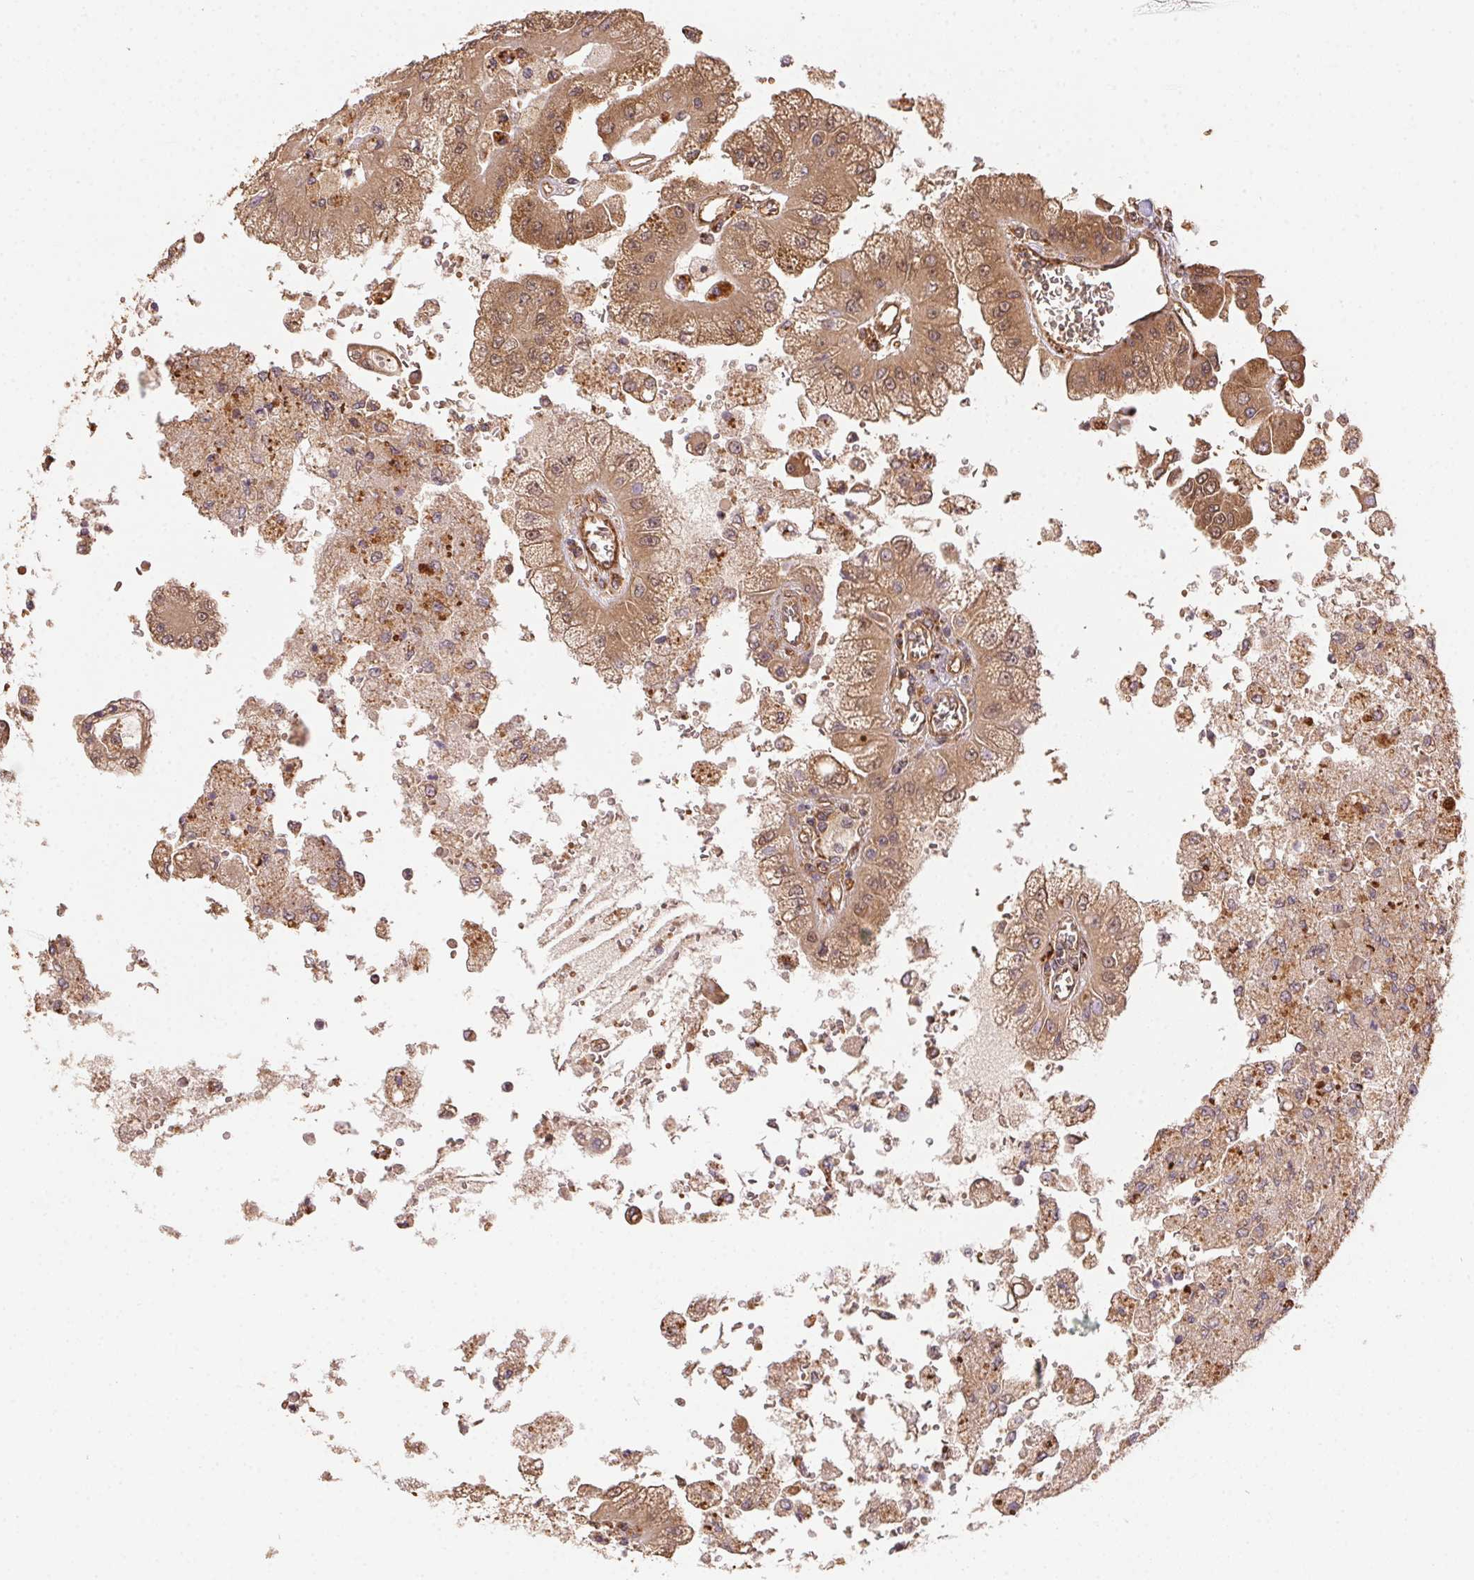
{"staining": {"intensity": "moderate", "quantity": ">75%", "location": "cytoplasmic/membranous"}, "tissue": "renal cancer", "cell_type": "Tumor cells", "image_type": "cancer", "snomed": [{"axis": "morphology", "description": "Adenocarcinoma, NOS"}, {"axis": "topography", "description": "Kidney"}], "caption": "There is medium levels of moderate cytoplasmic/membranous positivity in tumor cells of adenocarcinoma (renal), as demonstrated by immunohistochemical staining (brown color).", "gene": "USE1", "patient": {"sex": "male", "age": 58}}